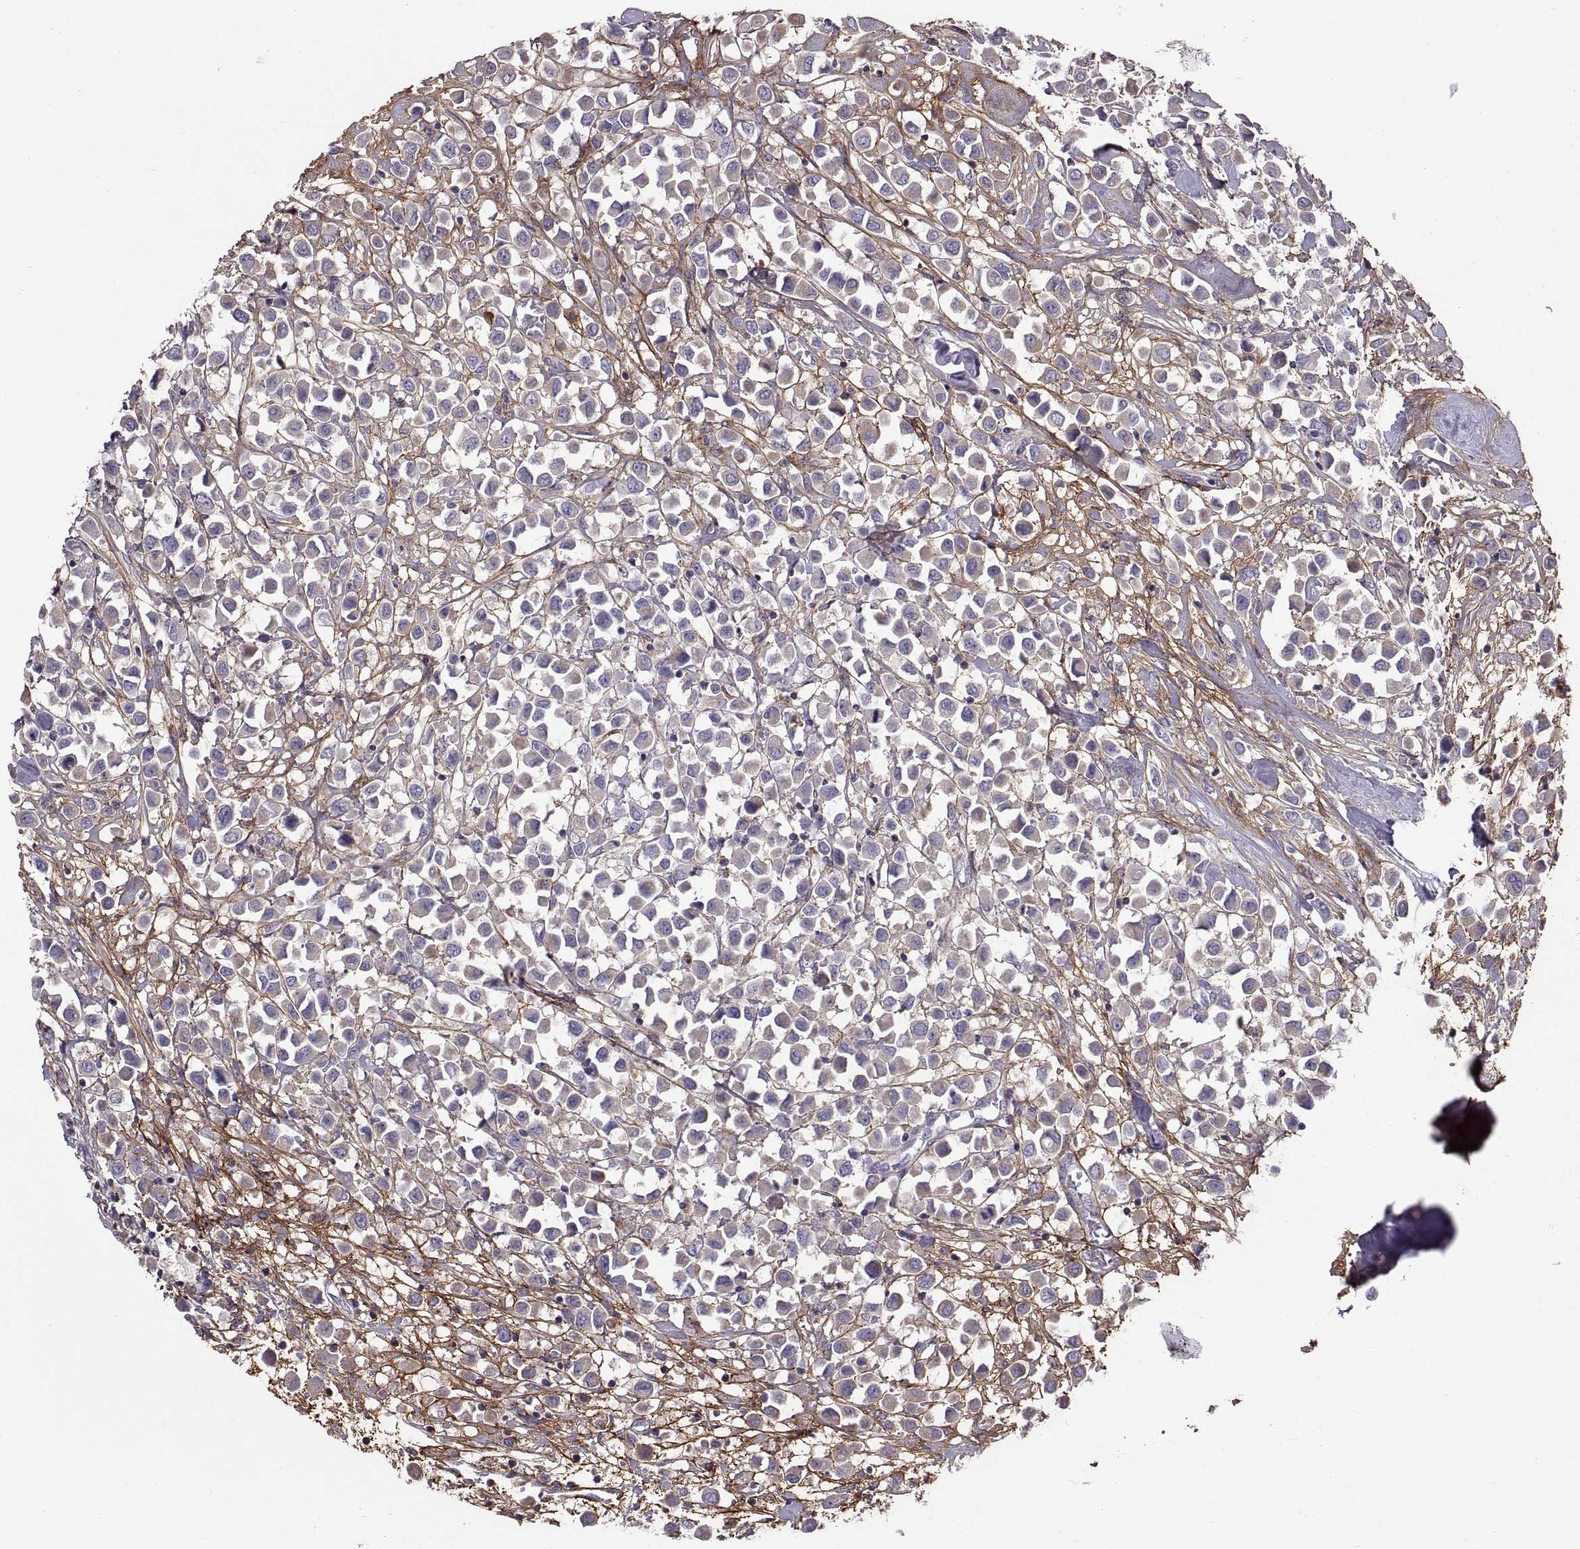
{"staining": {"intensity": "negative", "quantity": "none", "location": "none"}, "tissue": "breast cancer", "cell_type": "Tumor cells", "image_type": "cancer", "snomed": [{"axis": "morphology", "description": "Duct carcinoma"}, {"axis": "topography", "description": "Breast"}], "caption": "There is no significant expression in tumor cells of breast infiltrating ductal carcinoma.", "gene": "EMILIN2", "patient": {"sex": "female", "age": 61}}